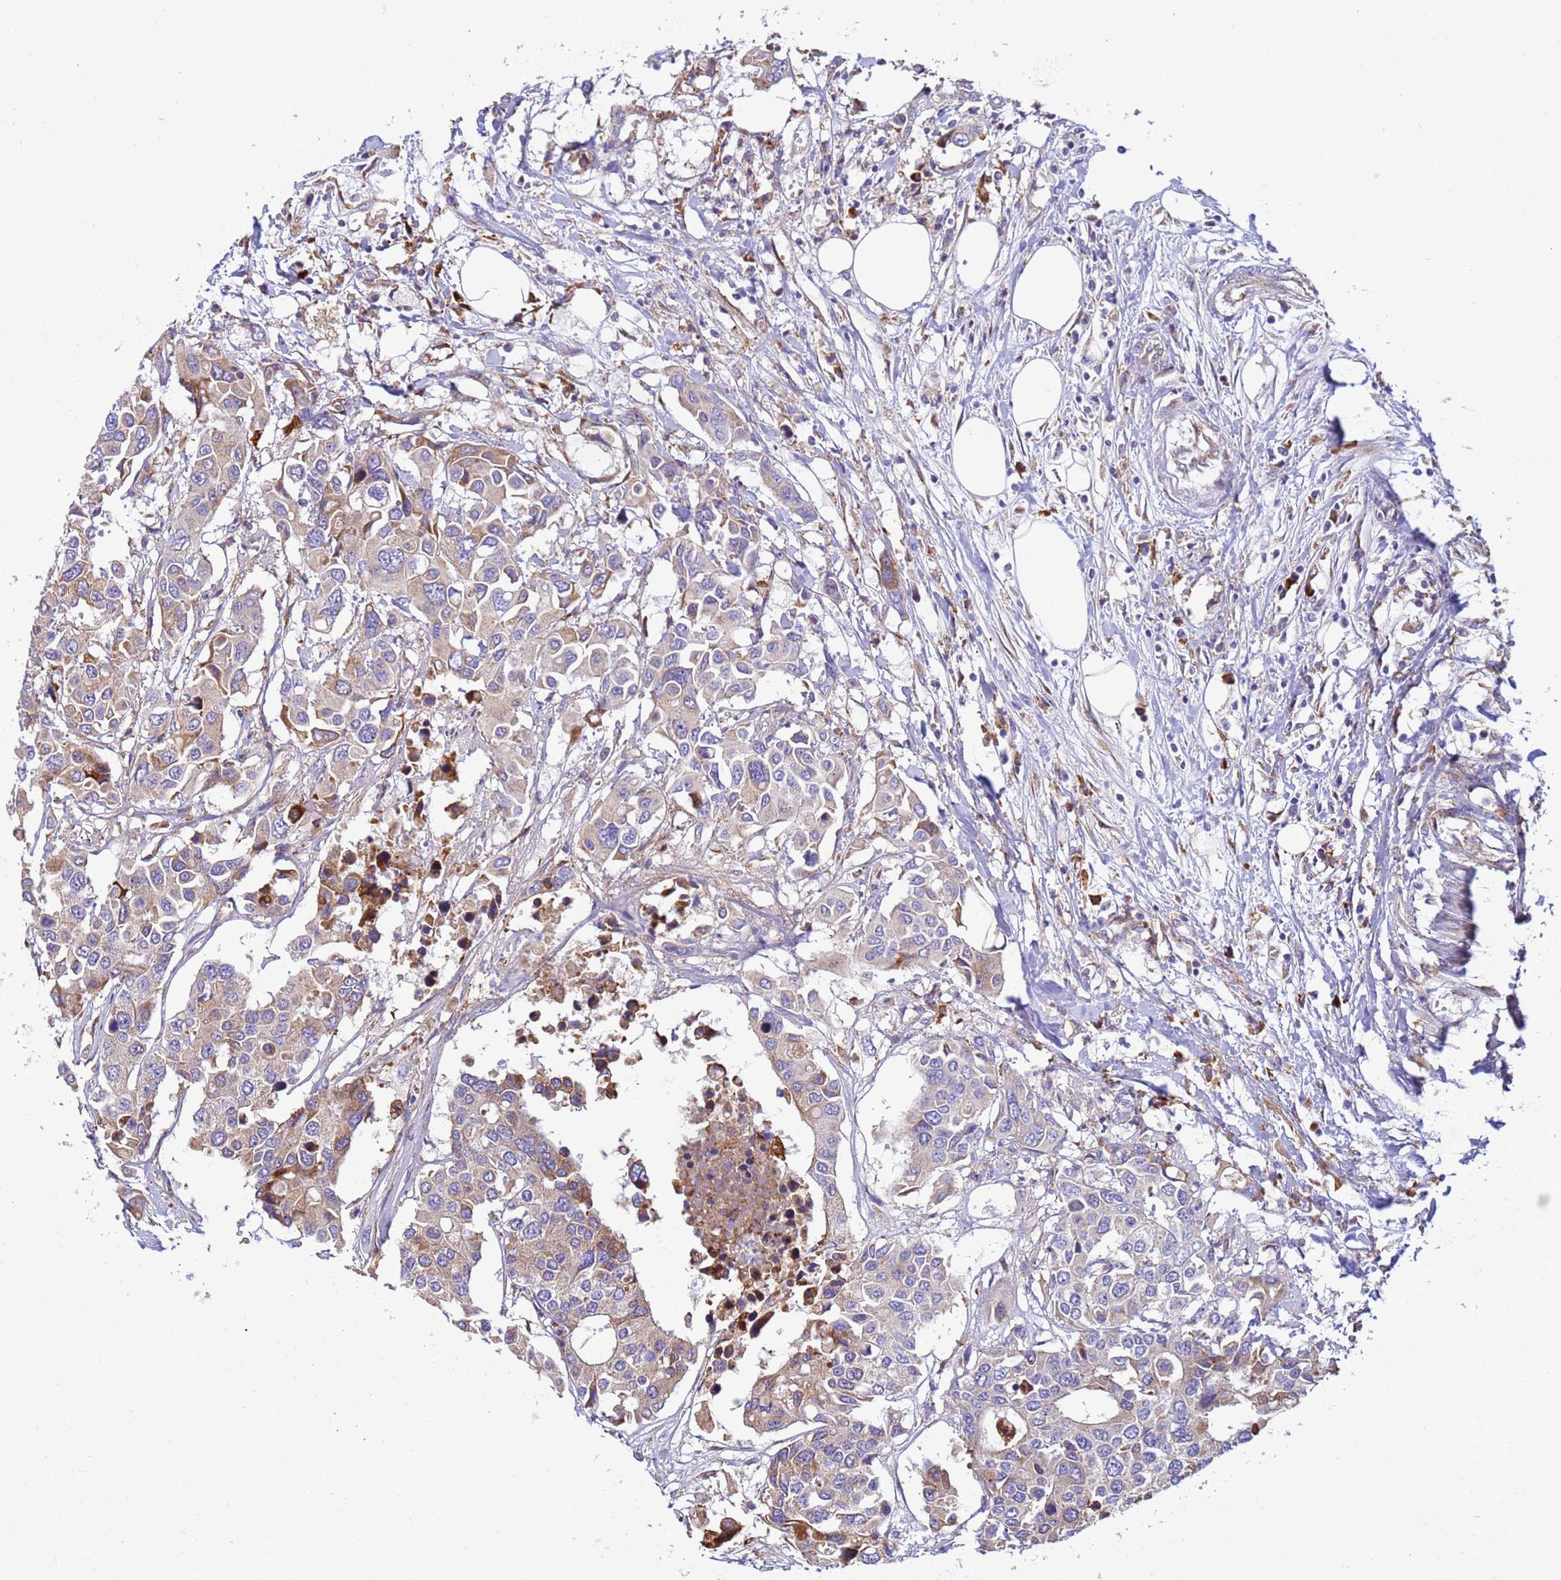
{"staining": {"intensity": "moderate", "quantity": "<25%", "location": "cytoplasmic/membranous"}, "tissue": "colorectal cancer", "cell_type": "Tumor cells", "image_type": "cancer", "snomed": [{"axis": "morphology", "description": "Adenocarcinoma, NOS"}, {"axis": "topography", "description": "Colon"}], "caption": "This micrograph demonstrates adenocarcinoma (colorectal) stained with IHC to label a protein in brown. The cytoplasmic/membranous of tumor cells show moderate positivity for the protein. Nuclei are counter-stained blue.", "gene": "THAP5", "patient": {"sex": "male", "age": 77}}